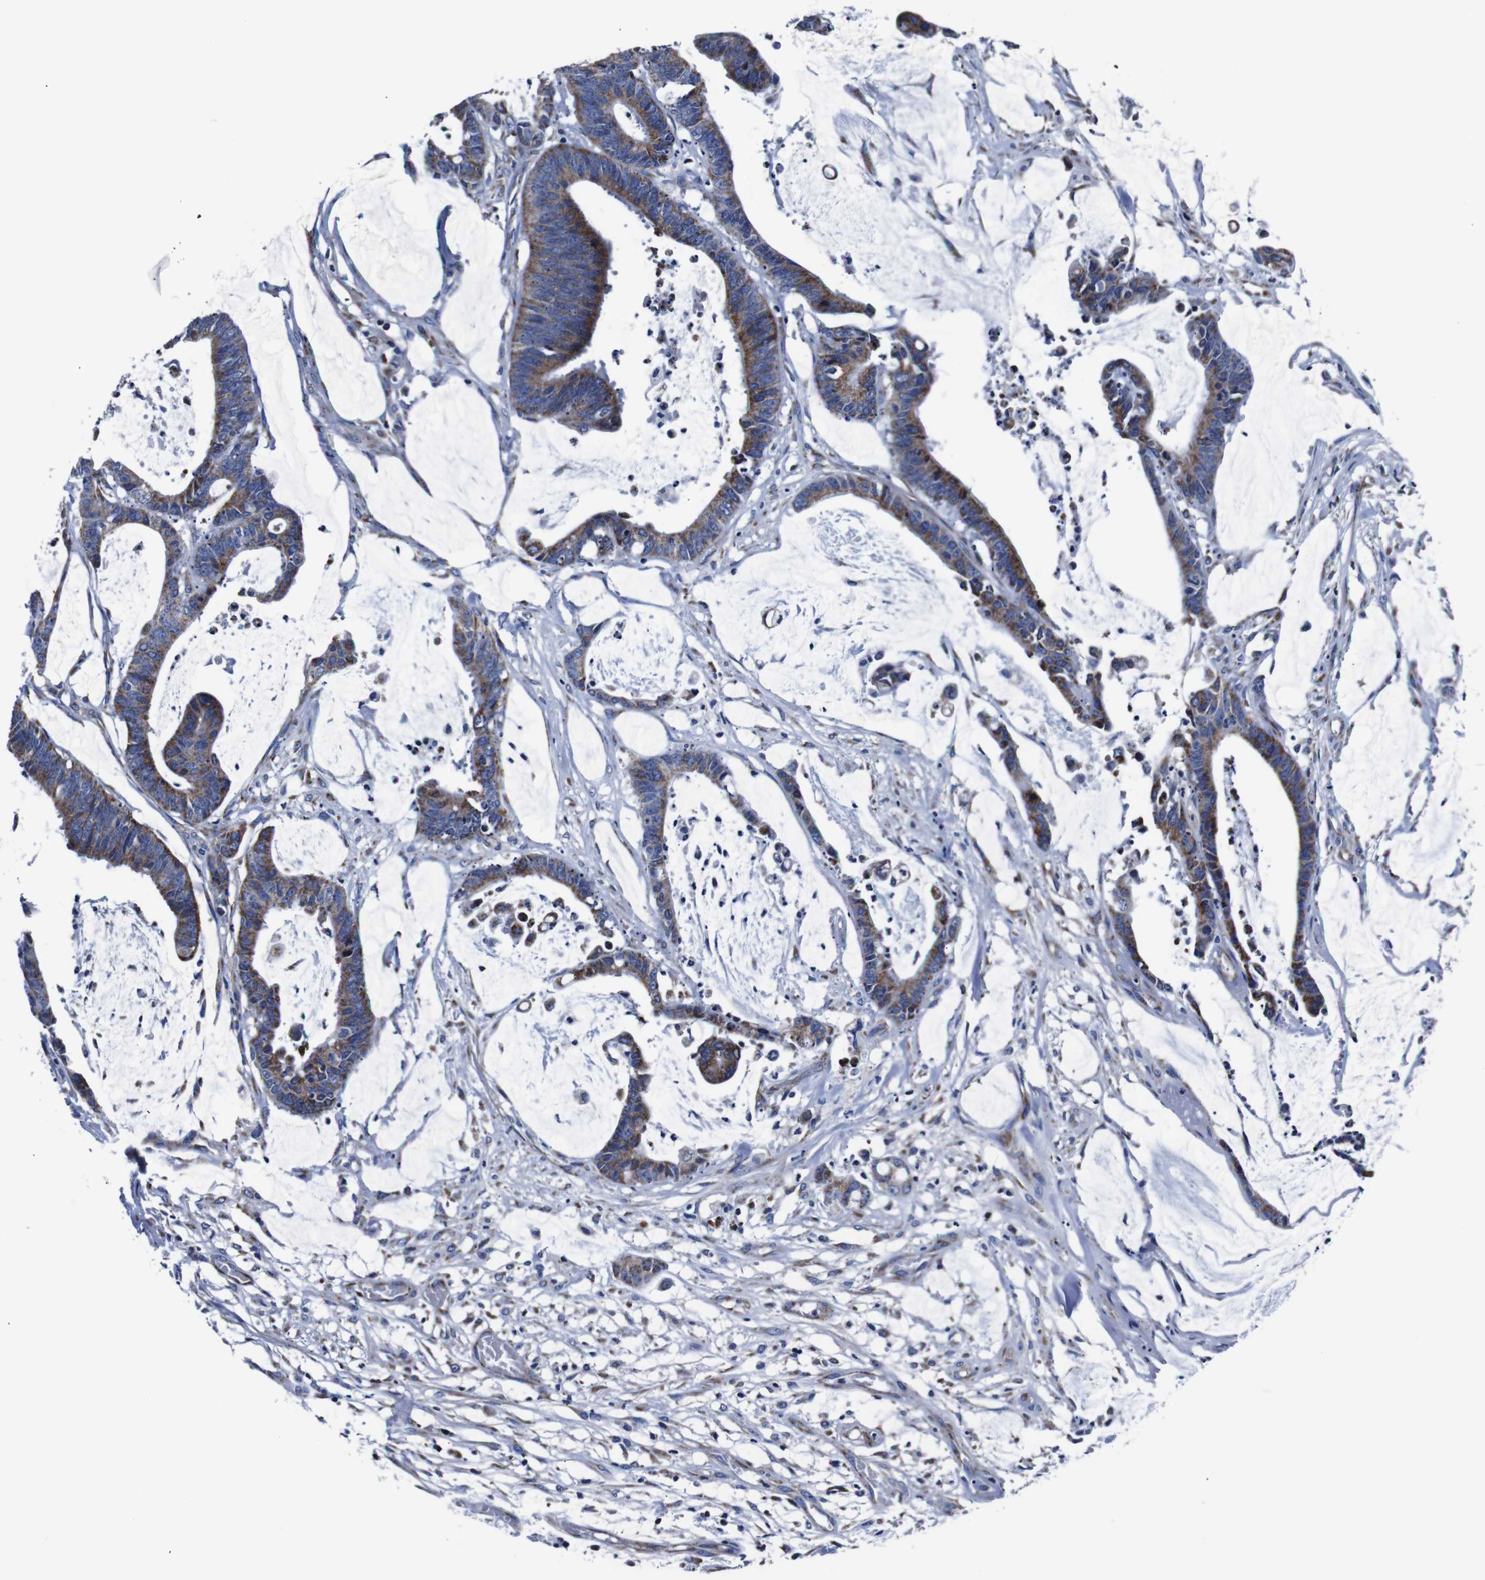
{"staining": {"intensity": "moderate", "quantity": ">75%", "location": "cytoplasmic/membranous"}, "tissue": "colorectal cancer", "cell_type": "Tumor cells", "image_type": "cancer", "snomed": [{"axis": "morphology", "description": "Adenocarcinoma, NOS"}, {"axis": "topography", "description": "Rectum"}], "caption": "The photomicrograph displays staining of colorectal cancer (adenocarcinoma), revealing moderate cytoplasmic/membranous protein positivity (brown color) within tumor cells.", "gene": "FKBP9", "patient": {"sex": "female", "age": 66}}